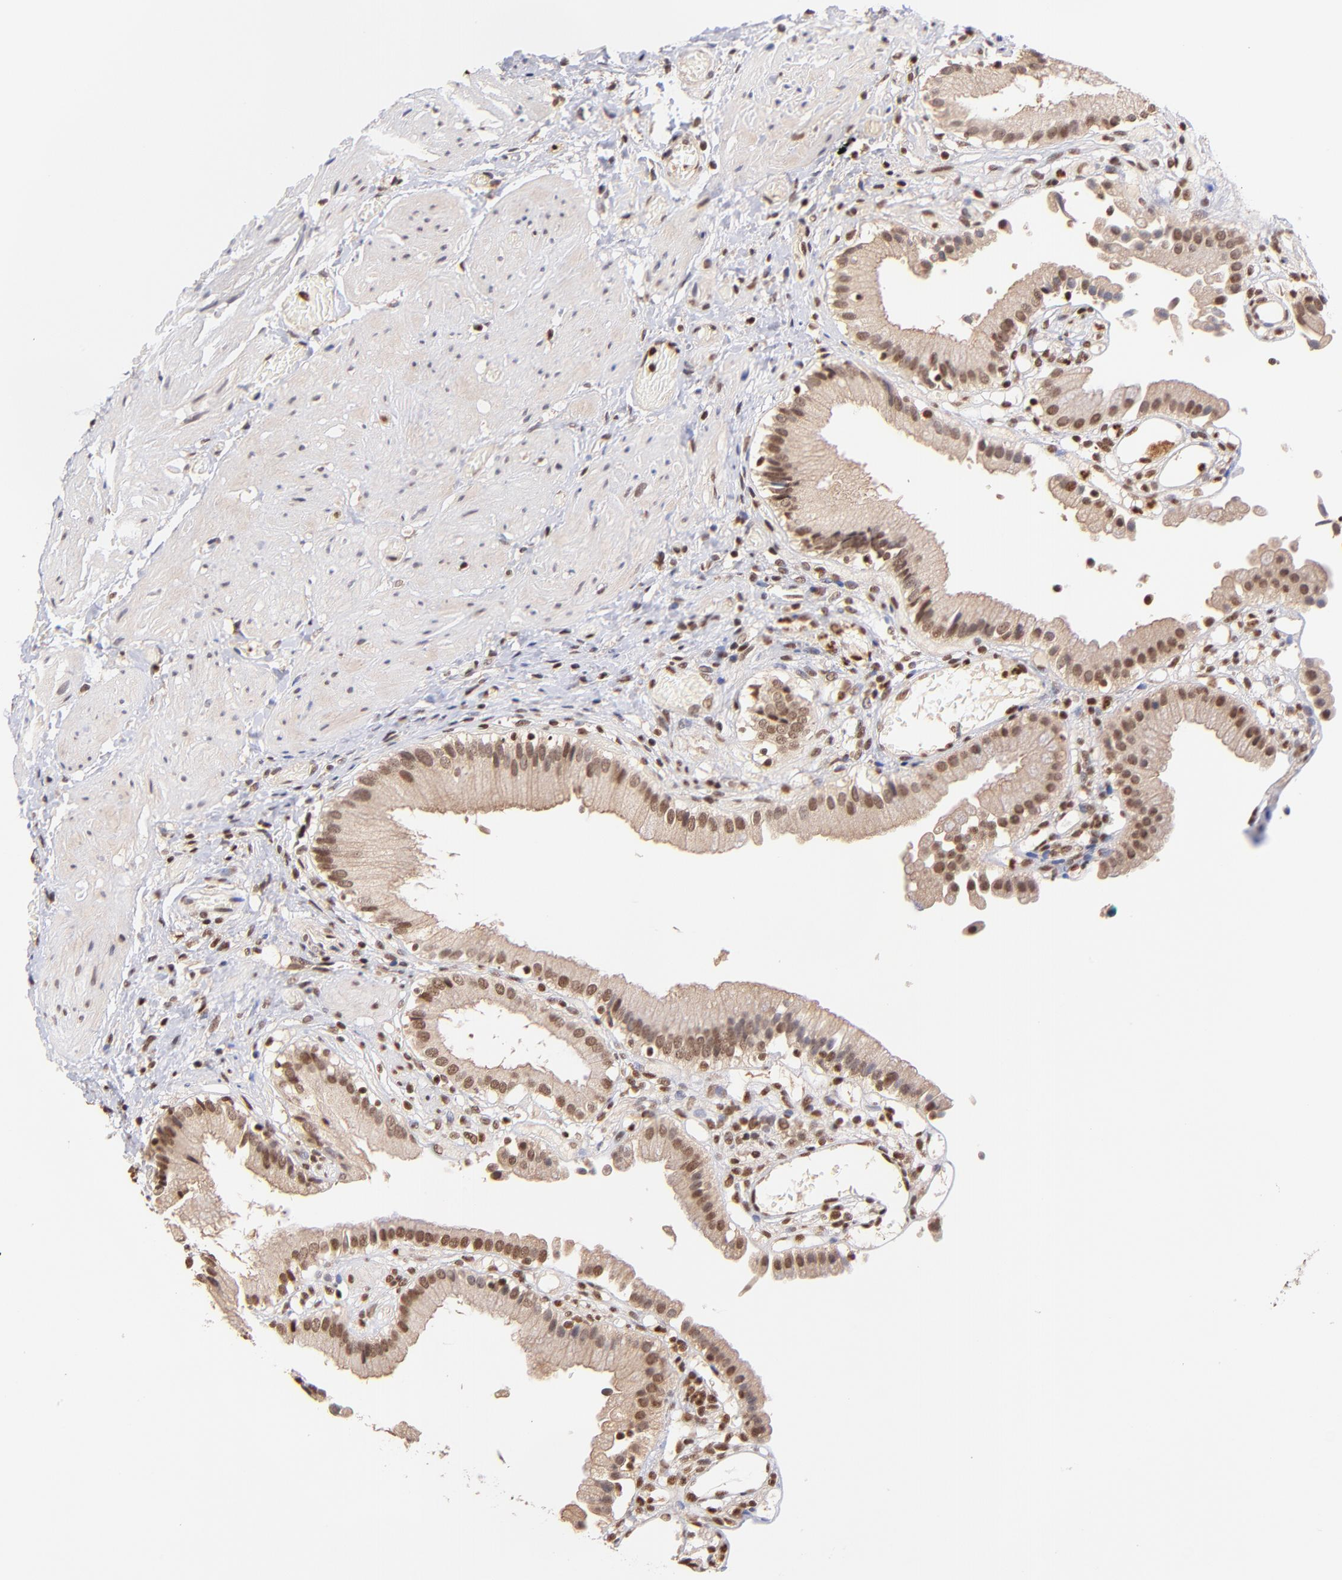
{"staining": {"intensity": "moderate", "quantity": ">75%", "location": "cytoplasmic/membranous,nuclear"}, "tissue": "gallbladder", "cell_type": "Glandular cells", "image_type": "normal", "snomed": [{"axis": "morphology", "description": "Normal tissue, NOS"}, {"axis": "topography", "description": "Gallbladder"}], "caption": "High-magnification brightfield microscopy of benign gallbladder stained with DAB (brown) and counterstained with hematoxylin (blue). glandular cells exhibit moderate cytoplasmic/membranous,nuclear expression is appreciated in about>75% of cells.", "gene": "WDR25", "patient": {"sex": "male", "age": 65}}